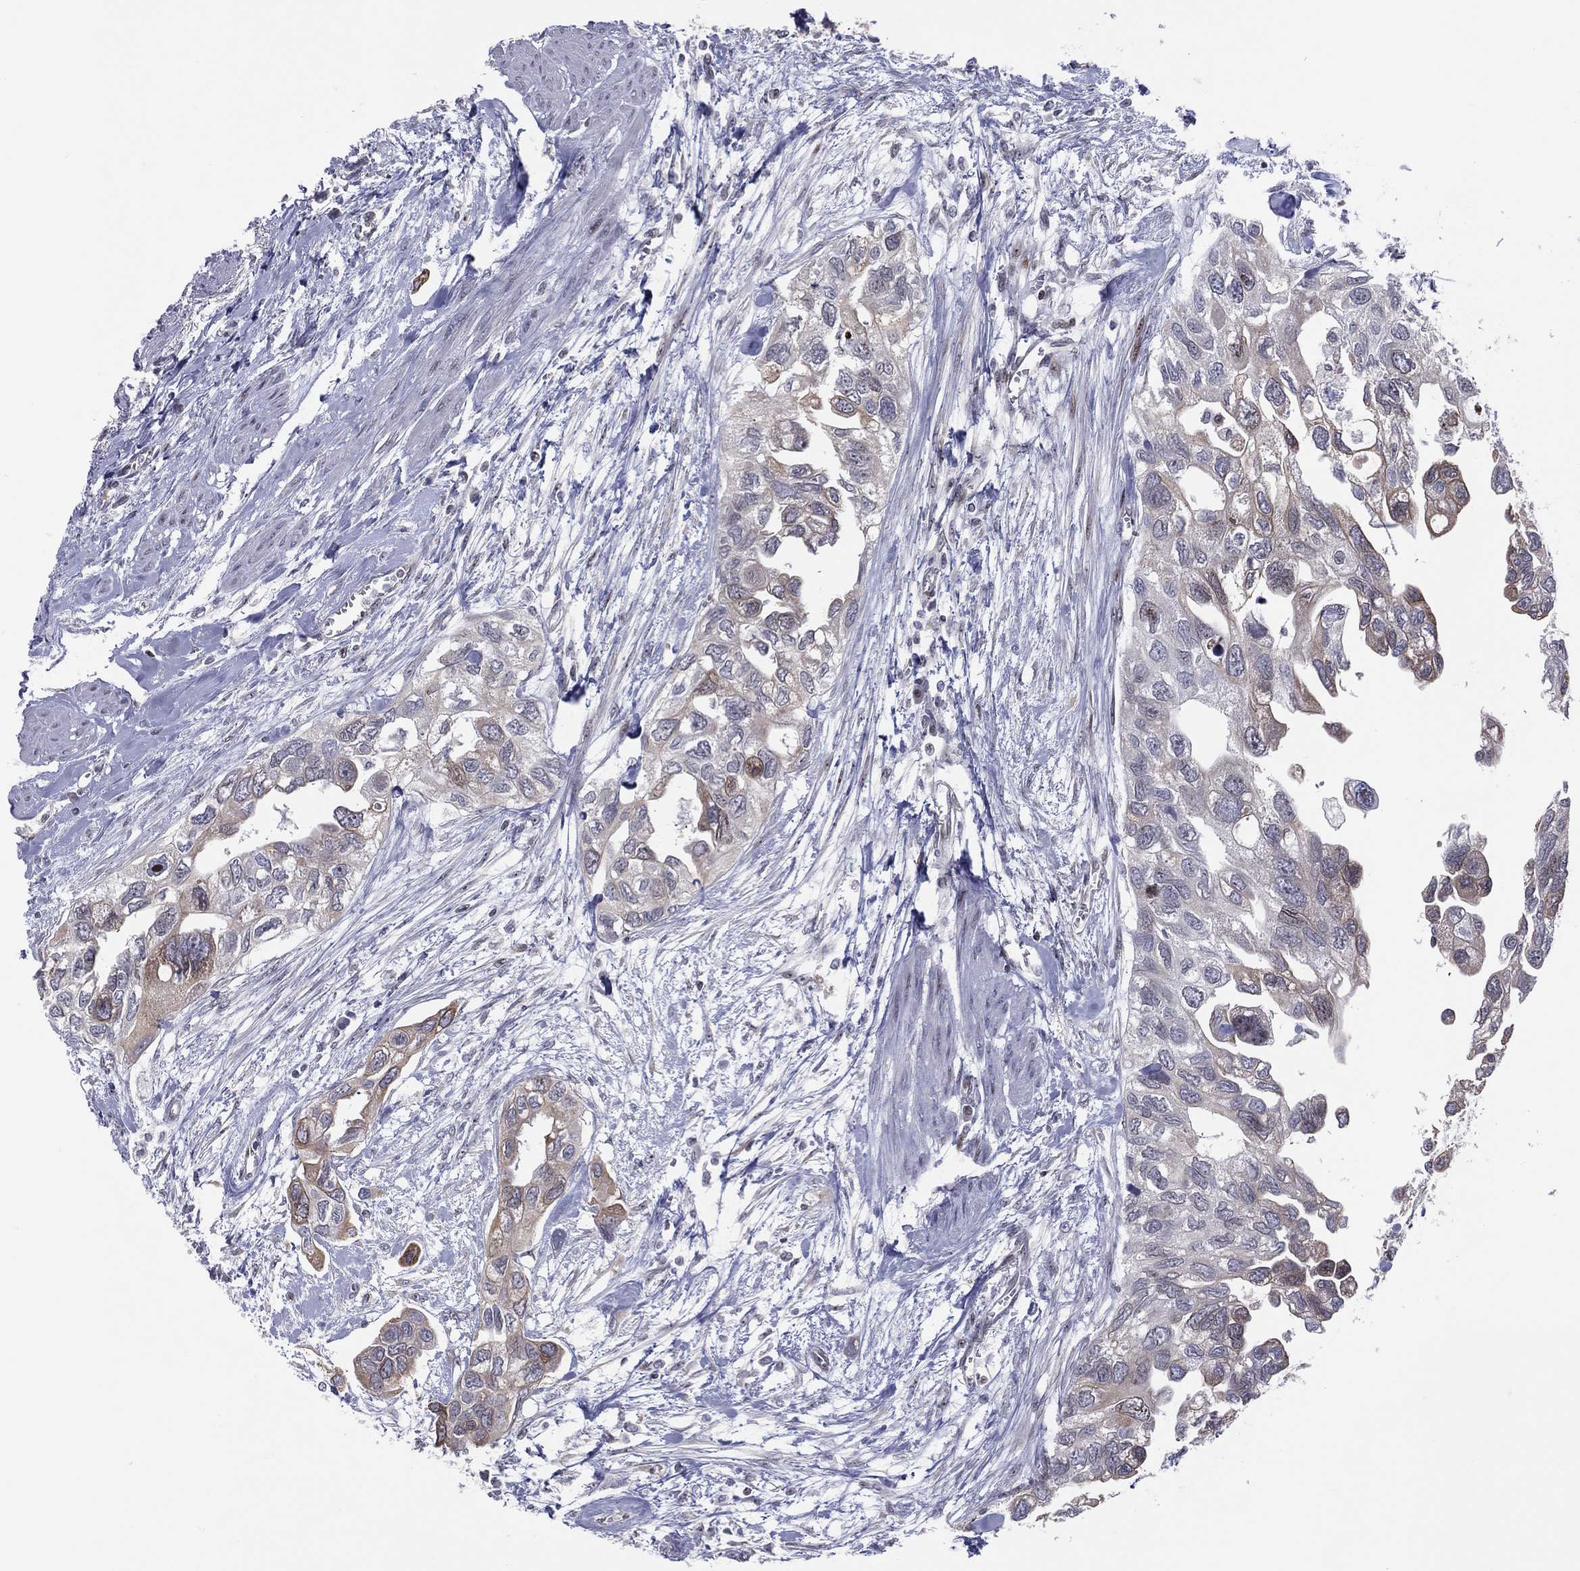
{"staining": {"intensity": "moderate", "quantity": "<25%", "location": "cytoplasmic/membranous"}, "tissue": "urothelial cancer", "cell_type": "Tumor cells", "image_type": "cancer", "snomed": [{"axis": "morphology", "description": "Urothelial carcinoma, High grade"}, {"axis": "topography", "description": "Urinary bladder"}], "caption": "Urothelial carcinoma (high-grade) tissue exhibits moderate cytoplasmic/membranous positivity in about <25% of tumor cells, visualized by immunohistochemistry.", "gene": "DBF4B", "patient": {"sex": "male", "age": 59}}